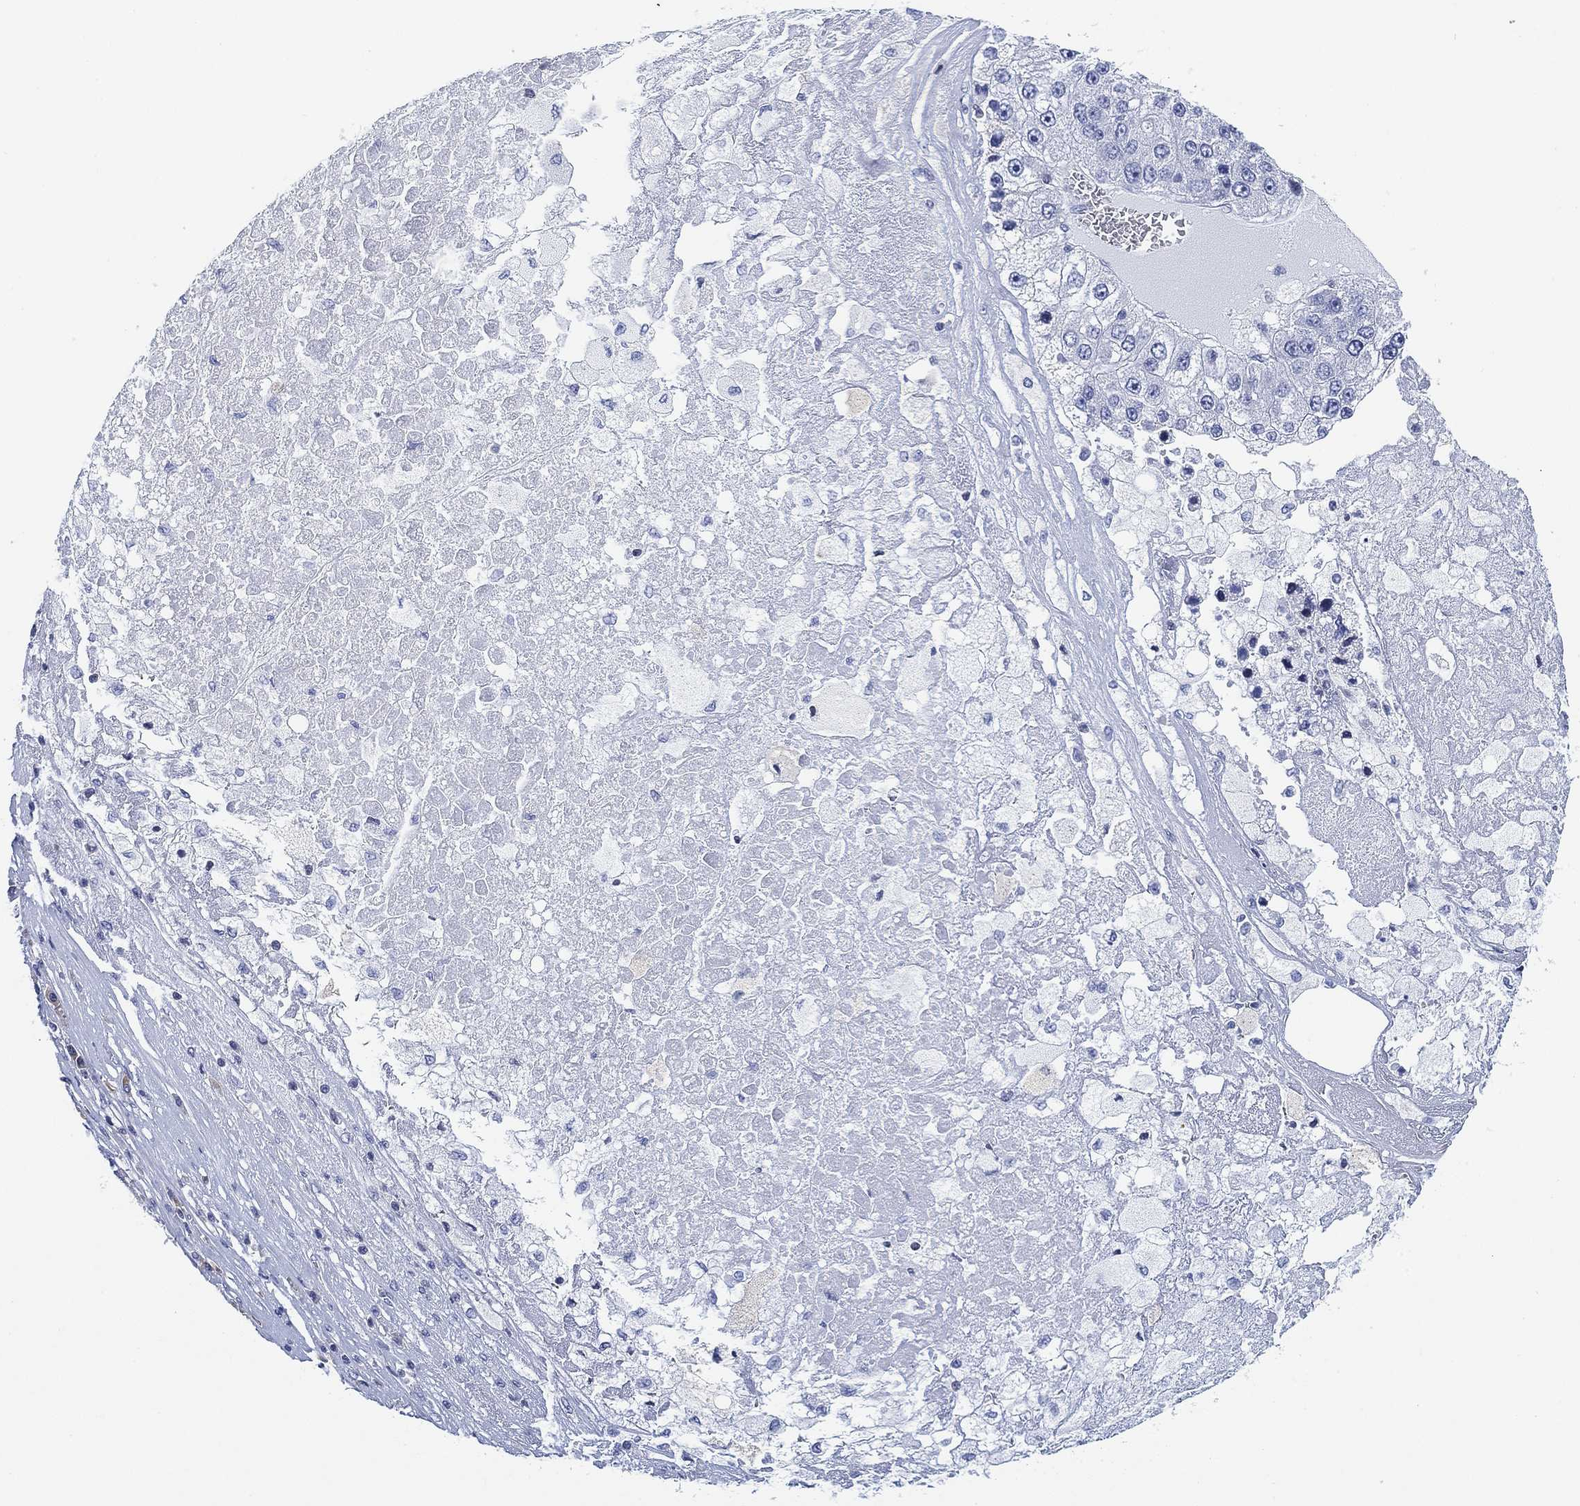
{"staining": {"intensity": "negative", "quantity": "none", "location": "none"}, "tissue": "liver cancer", "cell_type": "Tumor cells", "image_type": "cancer", "snomed": [{"axis": "morphology", "description": "Carcinoma, Hepatocellular, NOS"}, {"axis": "topography", "description": "Liver"}], "caption": "Immunohistochemical staining of liver hepatocellular carcinoma shows no significant expression in tumor cells.", "gene": "FYB1", "patient": {"sex": "female", "age": 73}}